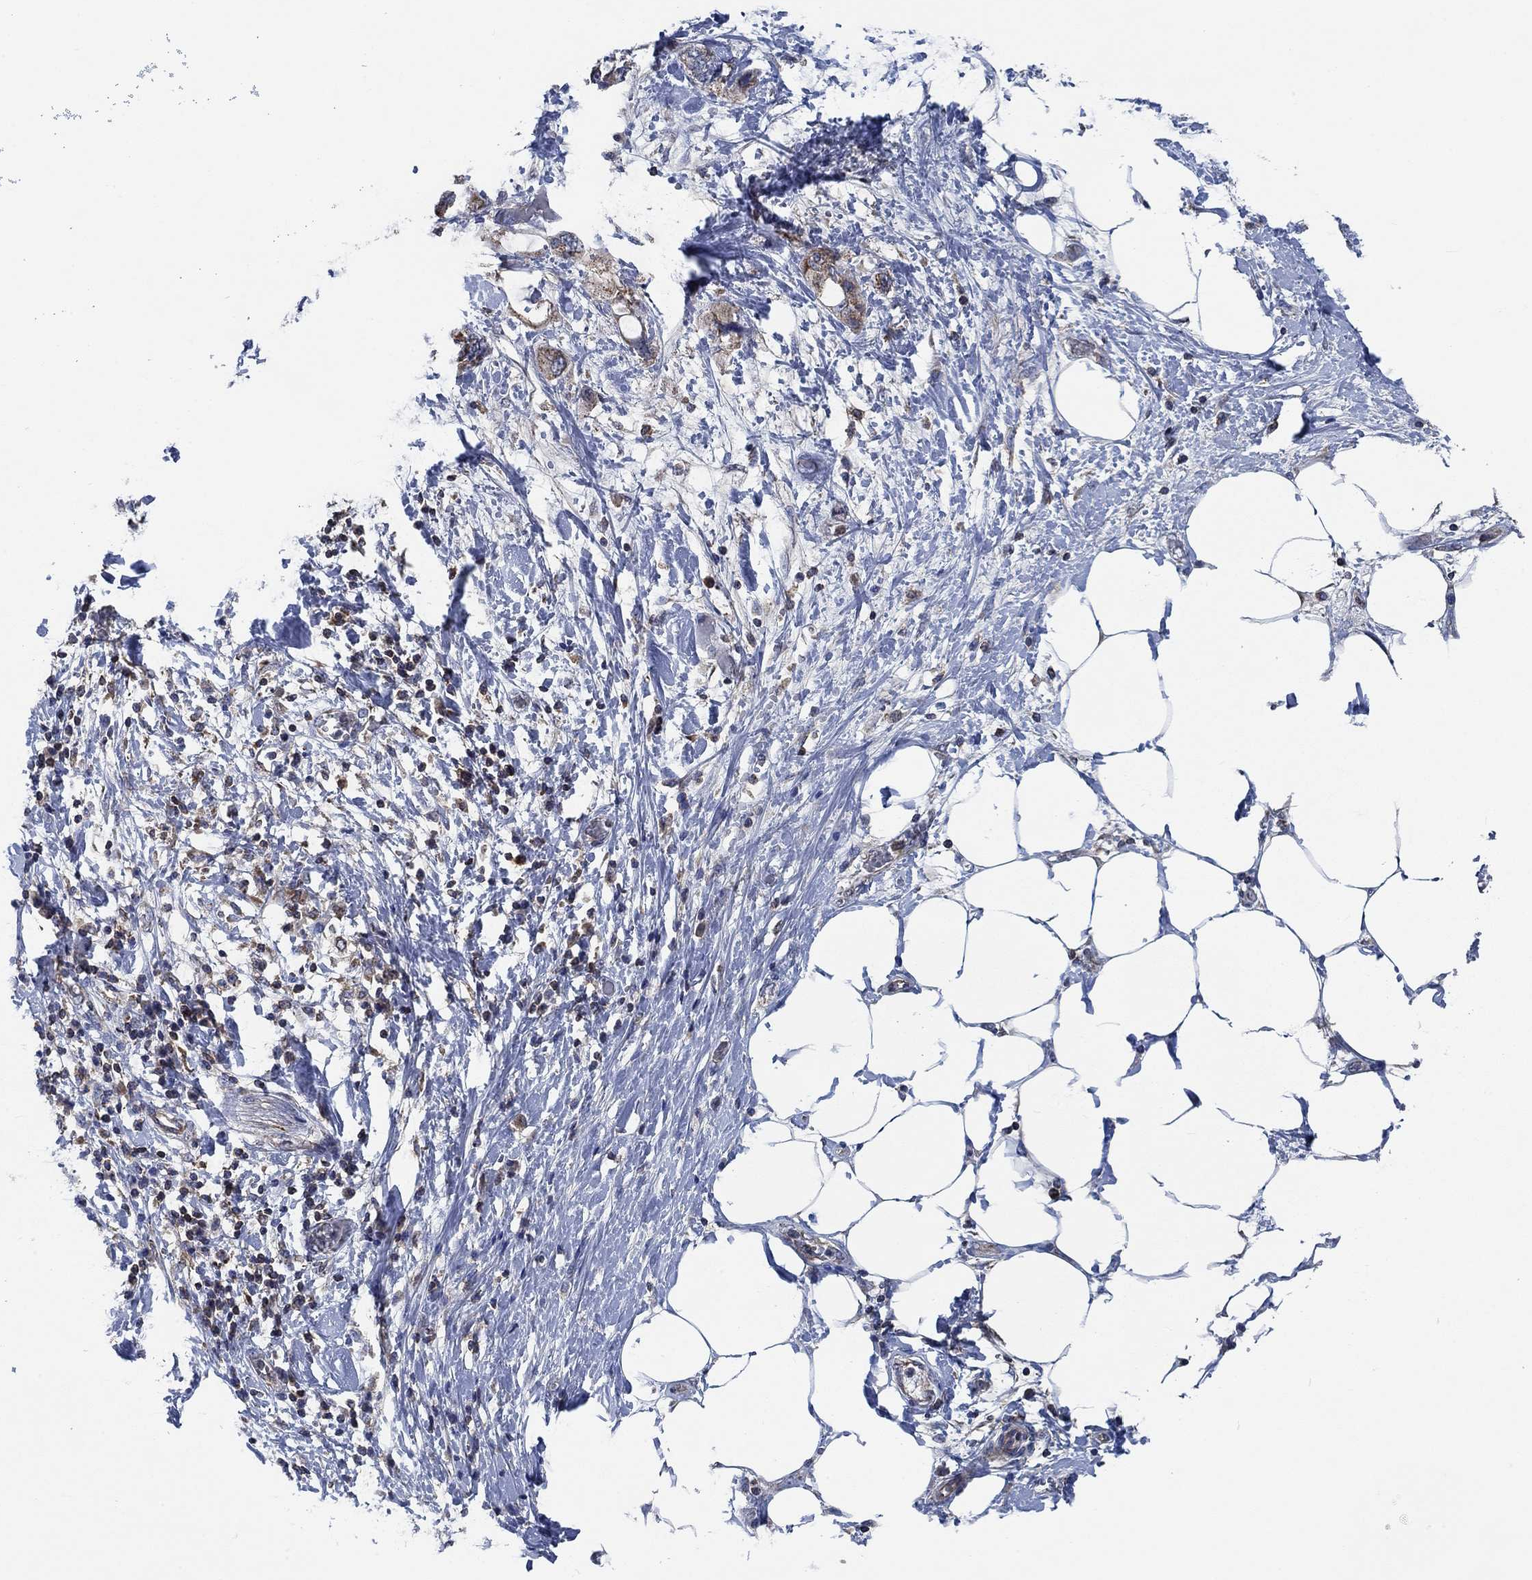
{"staining": {"intensity": "weak", "quantity": ">75%", "location": "cytoplasmic/membranous"}, "tissue": "pancreatic cancer", "cell_type": "Tumor cells", "image_type": "cancer", "snomed": [{"axis": "morphology", "description": "Adenocarcinoma, NOS"}, {"axis": "topography", "description": "Pancreas"}], "caption": "The photomicrograph reveals a brown stain indicating the presence of a protein in the cytoplasmic/membranous of tumor cells in pancreatic cancer (adenocarcinoma). Nuclei are stained in blue.", "gene": "STXBP6", "patient": {"sex": "female", "age": 56}}